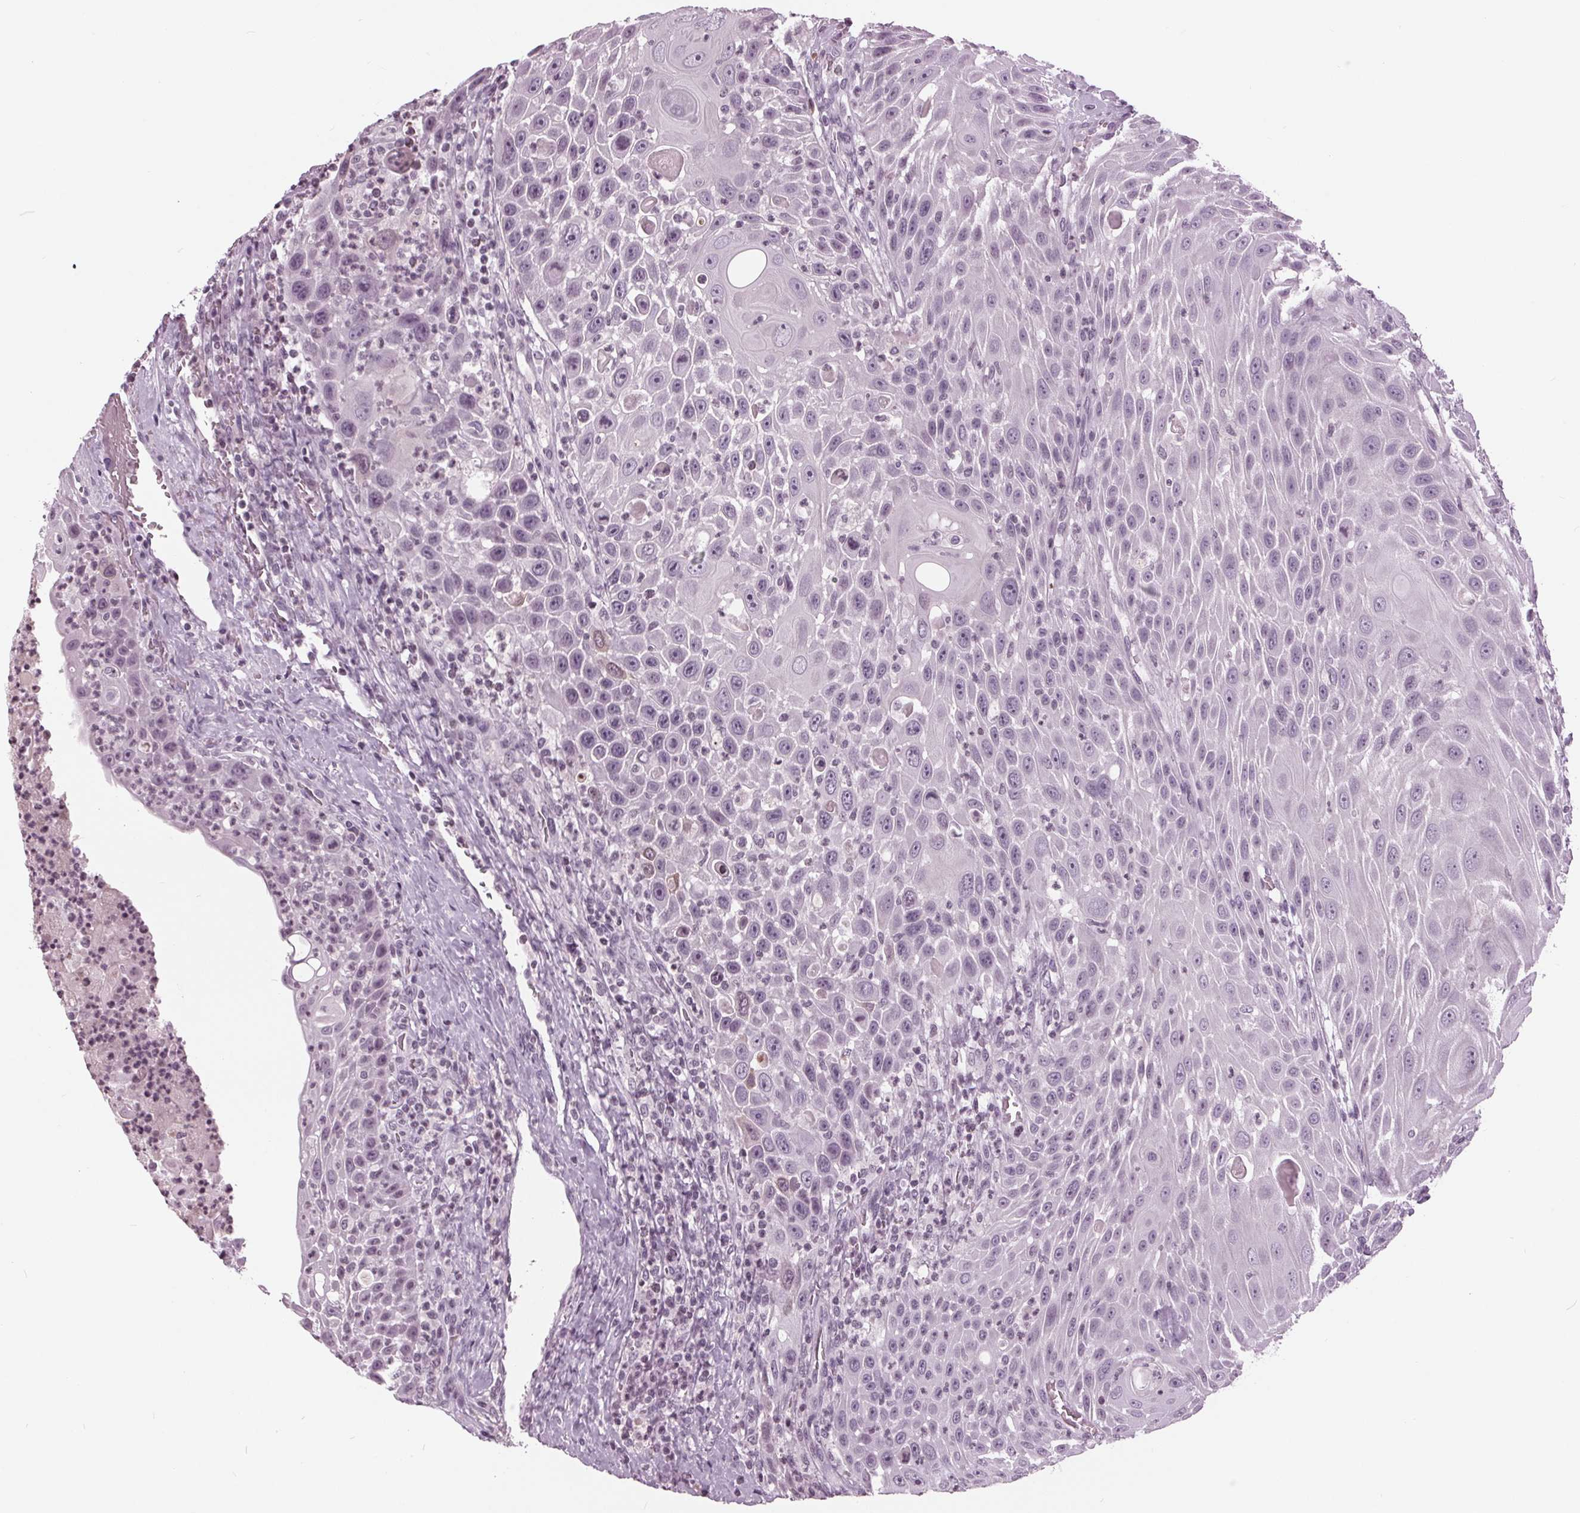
{"staining": {"intensity": "negative", "quantity": "none", "location": "none"}, "tissue": "head and neck cancer", "cell_type": "Tumor cells", "image_type": "cancer", "snomed": [{"axis": "morphology", "description": "Squamous cell carcinoma, NOS"}, {"axis": "topography", "description": "Head-Neck"}], "caption": "Immunohistochemical staining of human head and neck cancer (squamous cell carcinoma) demonstrates no significant staining in tumor cells.", "gene": "SLC9A4", "patient": {"sex": "male", "age": 69}}